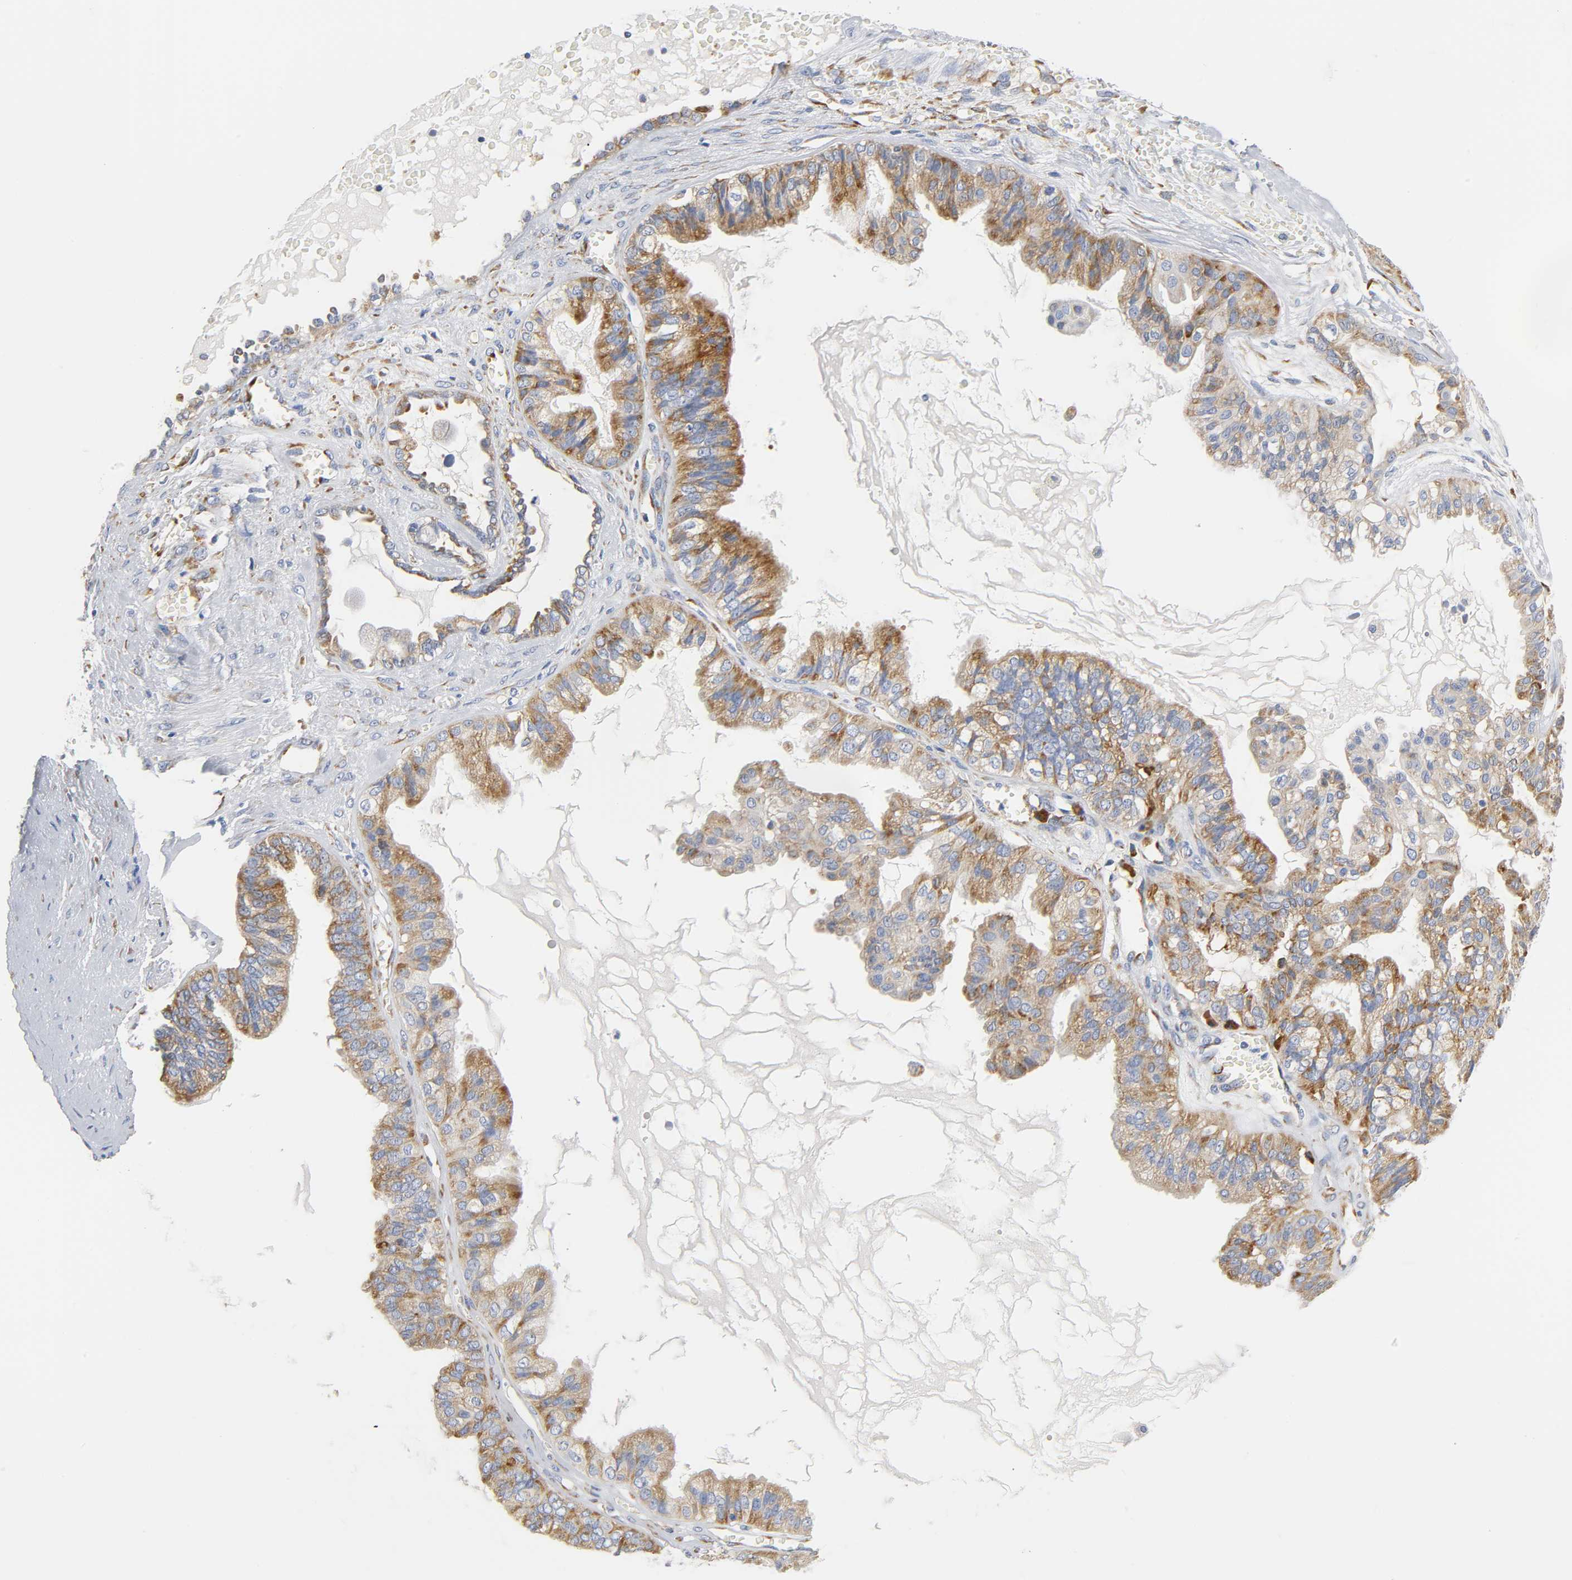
{"staining": {"intensity": "moderate", "quantity": ">75%", "location": "cytoplasmic/membranous"}, "tissue": "ovarian cancer", "cell_type": "Tumor cells", "image_type": "cancer", "snomed": [{"axis": "morphology", "description": "Carcinoma, NOS"}, {"axis": "morphology", "description": "Carcinoma, endometroid"}, {"axis": "topography", "description": "Ovary"}], "caption": "Ovarian cancer (carcinoma) was stained to show a protein in brown. There is medium levels of moderate cytoplasmic/membranous expression in approximately >75% of tumor cells. (Stains: DAB in brown, nuclei in blue, Microscopy: brightfield microscopy at high magnification).", "gene": "REL", "patient": {"sex": "female", "age": 50}}